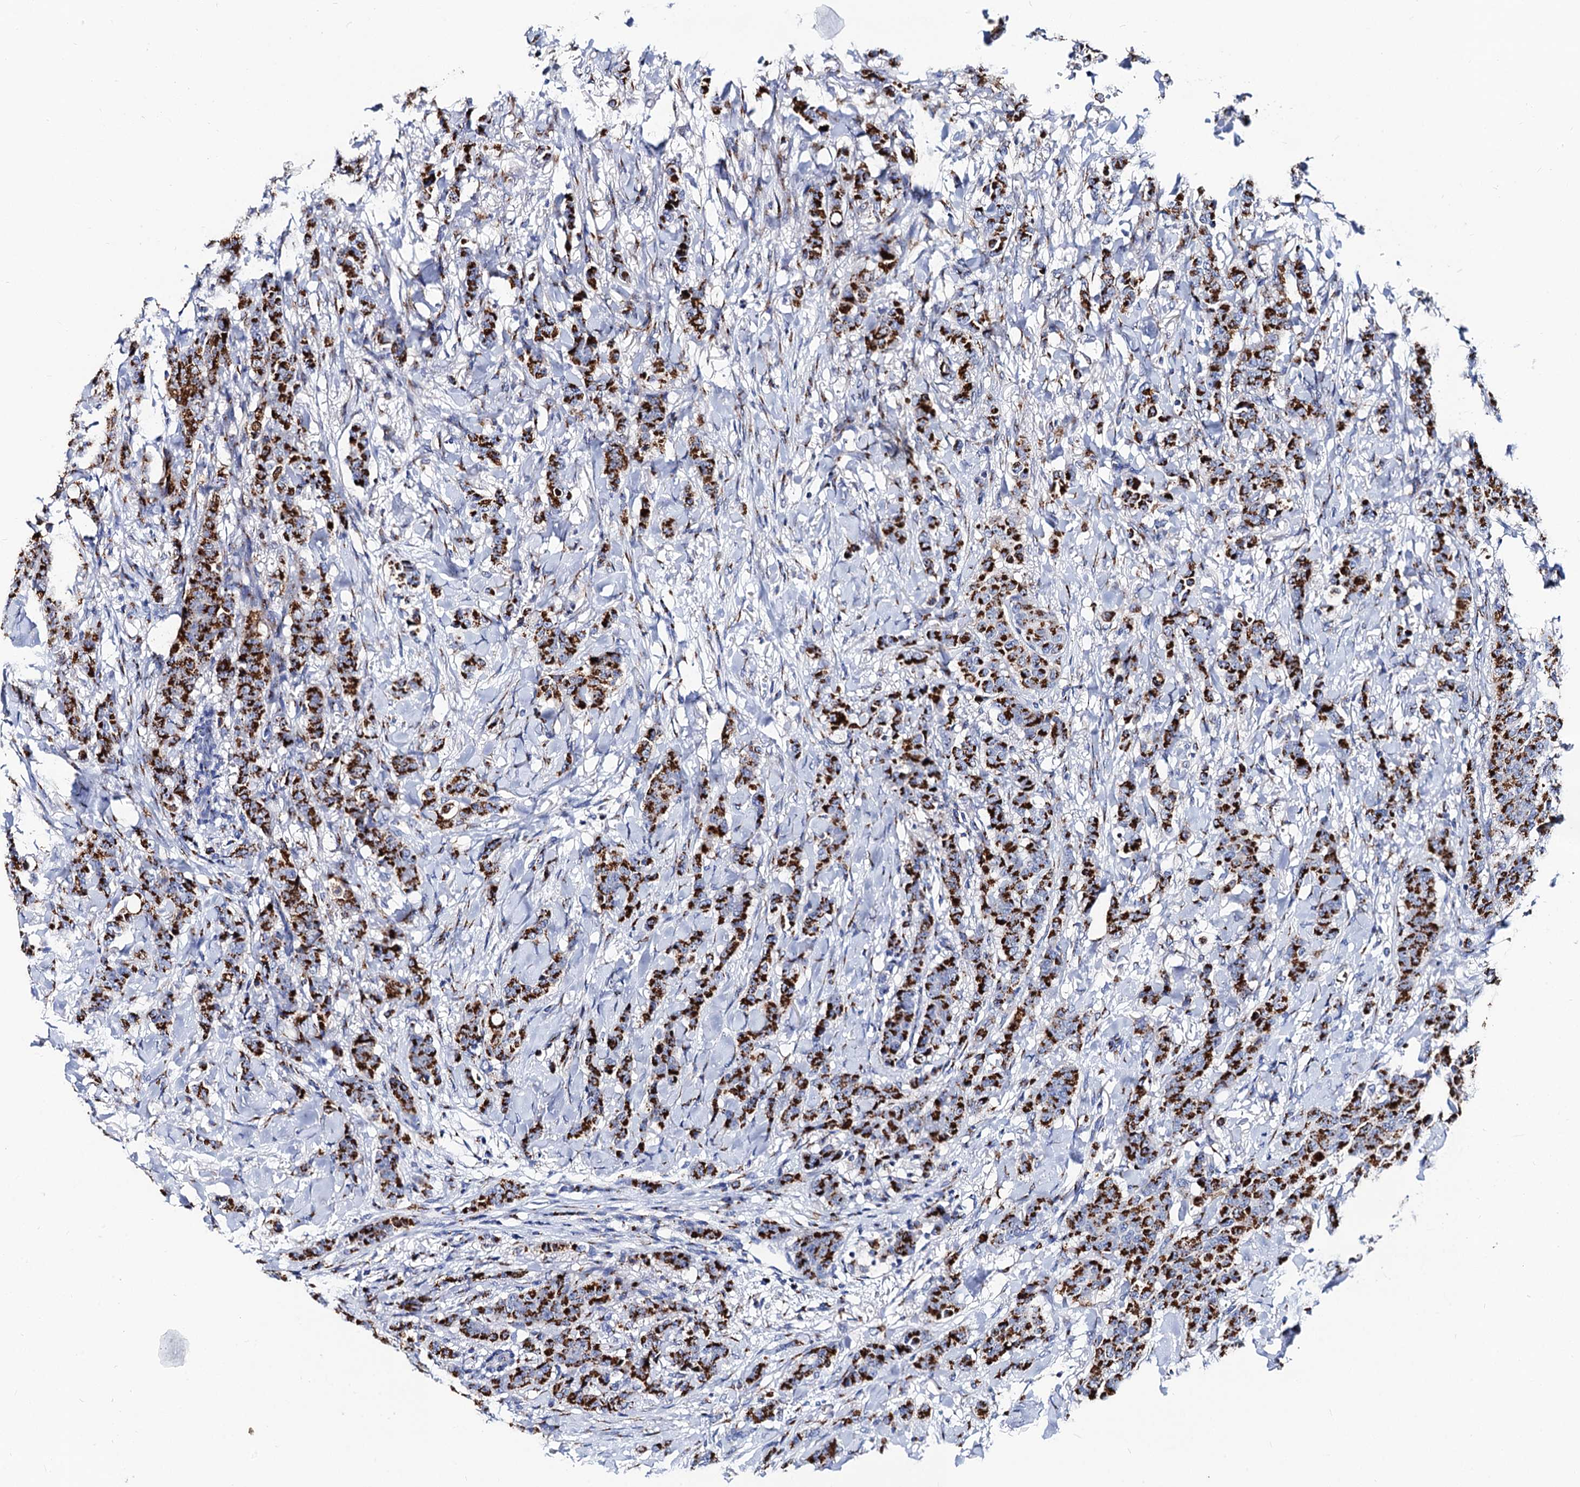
{"staining": {"intensity": "strong", "quantity": ">75%", "location": "cytoplasmic/membranous"}, "tissue": "breast cancer", "cell_type": "Tumor cells", "image_type": "cancer", "snomed": [{"axis": "morphology", "description": "Duct carcinoma"}, {"axis": "topography", "description": "Breast"}], "caption": "A high amount of strong cytoplasmic/membranous positivity is seen in about >75% of tumor cells in intraductal carcinoma (breast) tissue.", "gene": "TM9SF3", "patient": {"sex": "female", "age": 40}}